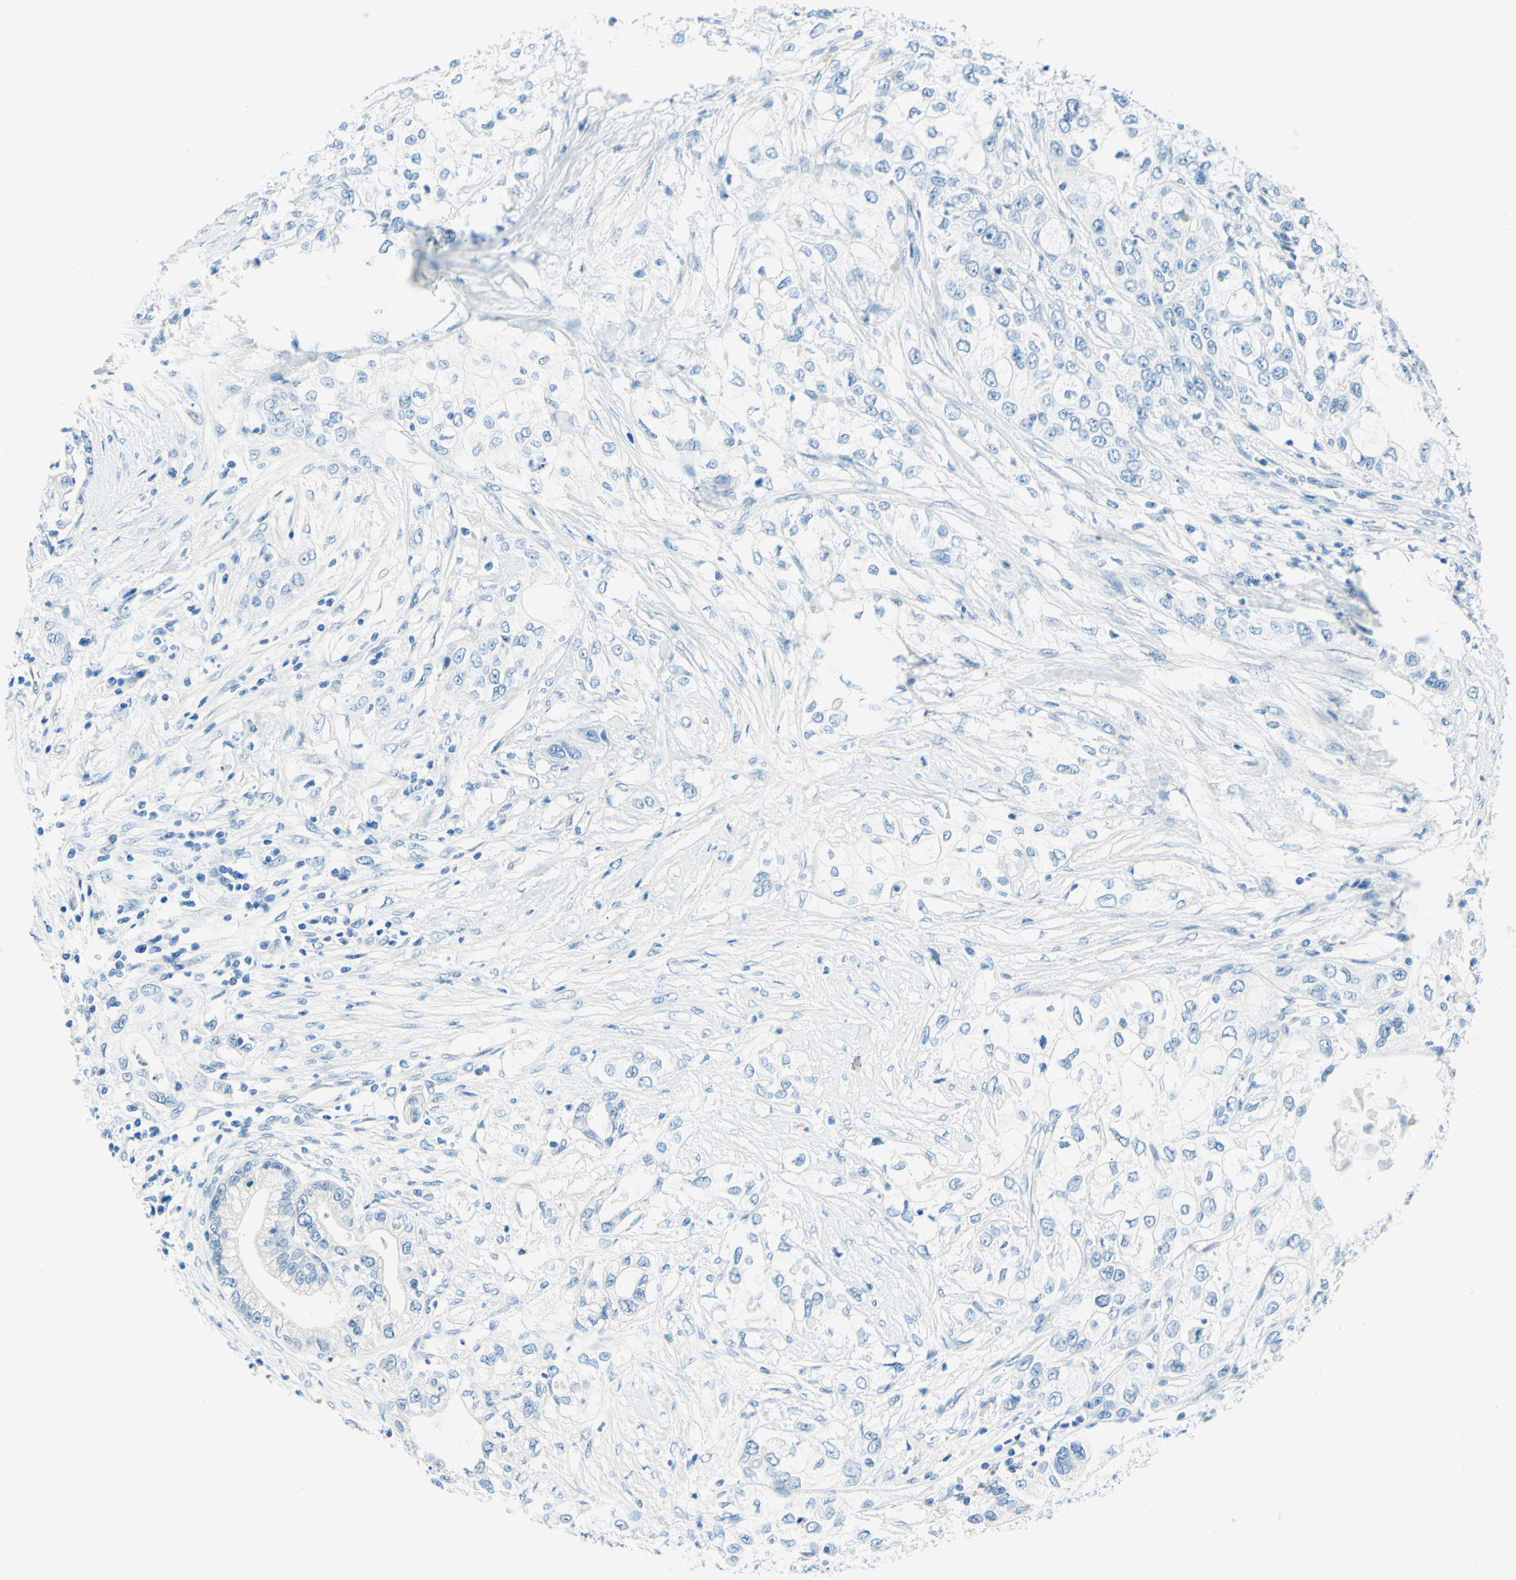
{"staining": {"intensity": "negative", "quantity": "none", "location": "none"}, "tissue": "pancreatic cancer", "cell_type": "Tumor cells", "image_type": "cancer", "snomed": [{"axis": "morphology", "description": "Adenocarcinoma, NOS"}, {"axis": "topography", "description": "Pancreas"}], "caption": "Tumor cells show no significant expression in adenocarcinoma (pancreatic). Brightfield microscopy of immunohistochemistry (IHC) stained with DAB (3,3'-diaminobenzidine) (brown) and hematoxylin (blue), captured at high magnification.", "gene": "PASD1", "patient": {"sex": "female", "age": 70}}